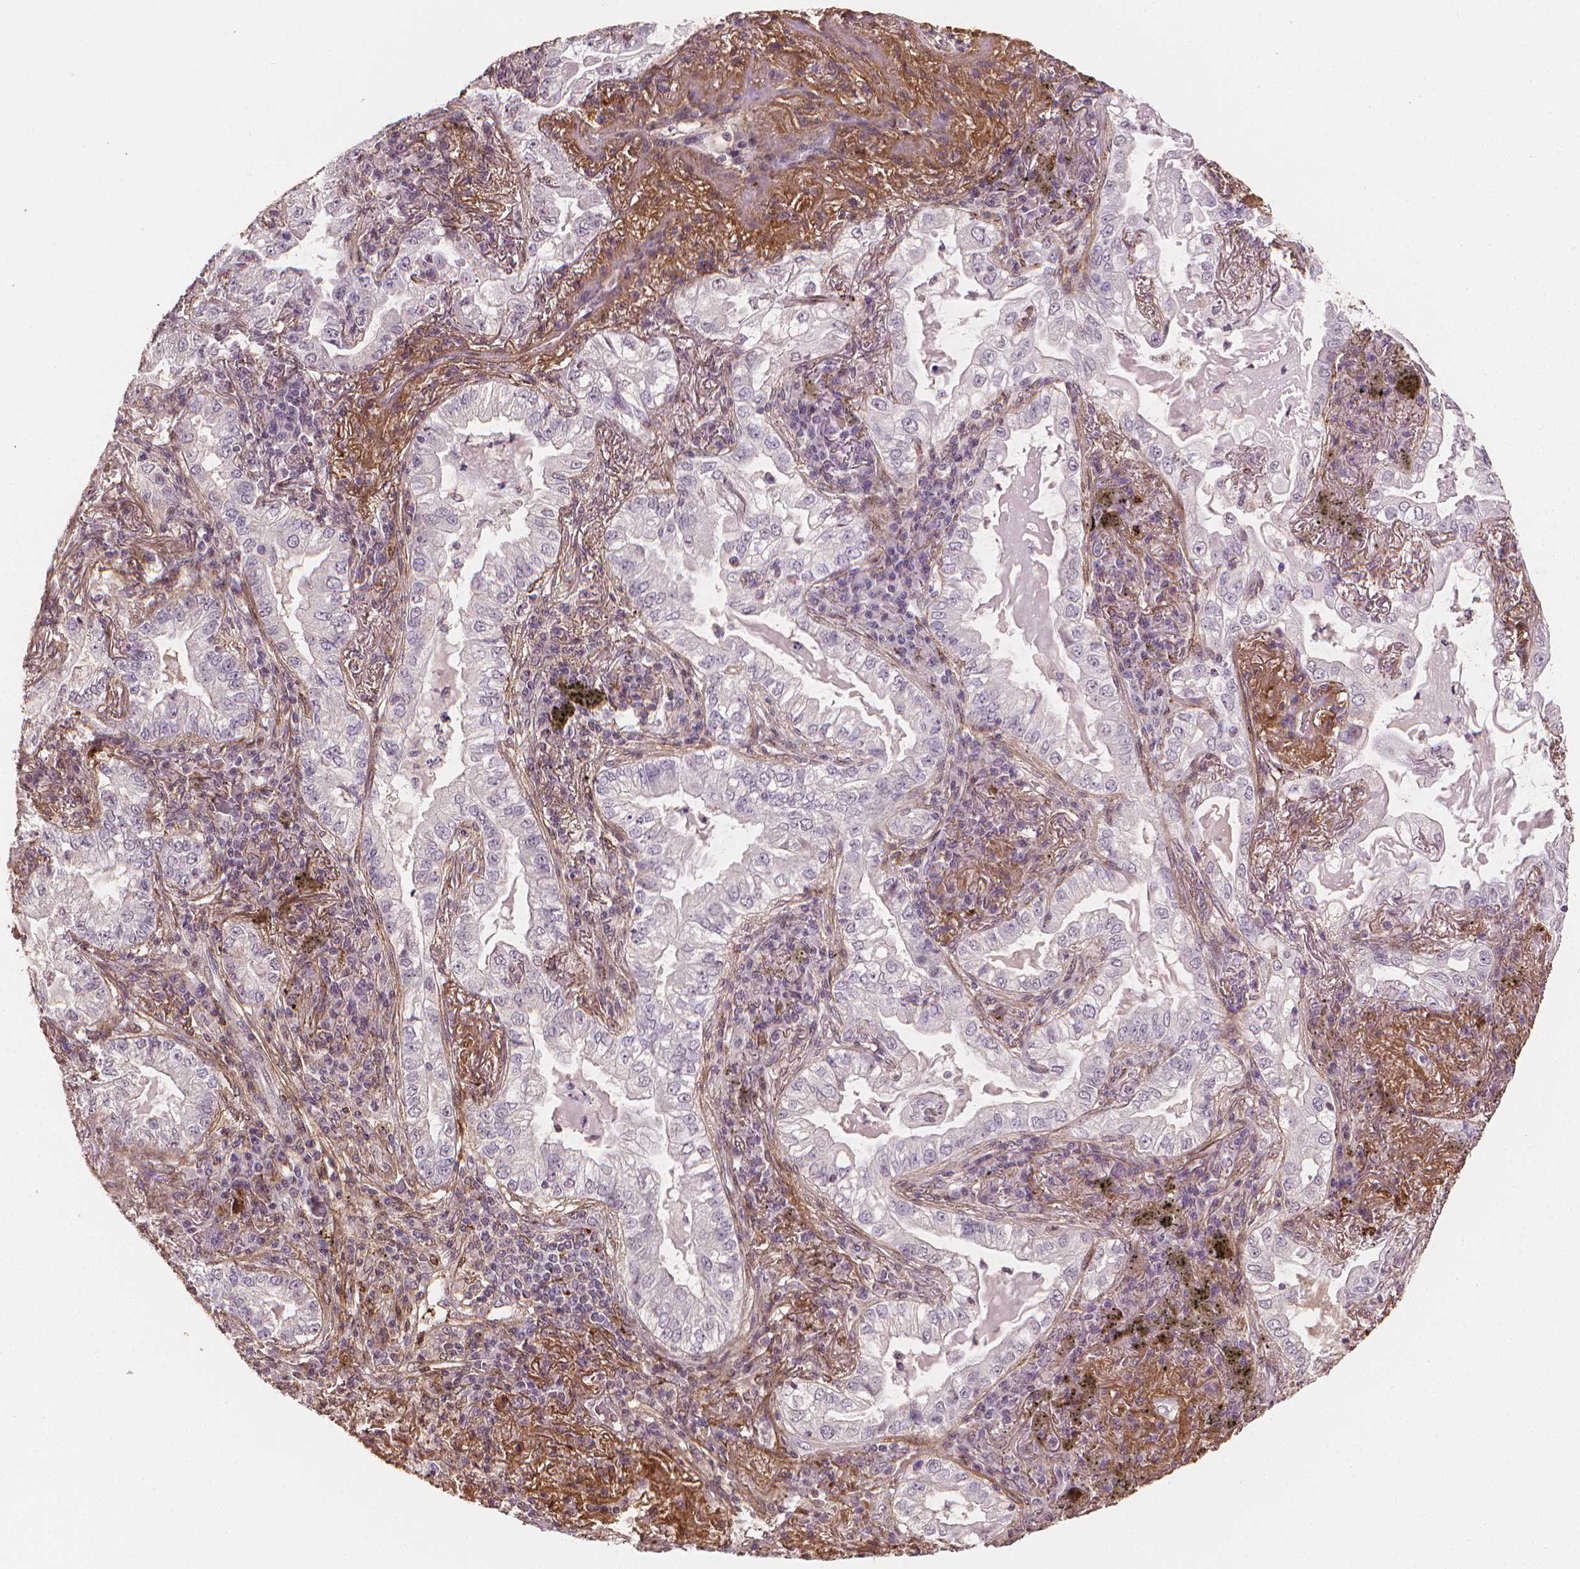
{"staining": {"intensity": "negative", "quantity": "none", "location": "none"}, "tissue": "lung cancer", "cell_type": "Tumor cells", "image_type": "cancer", "snomed": [{"axis": "morphology", "description": "Adenocarcinoma, NOS"}, {"axis": "topography", "description": "Lung"}], "caption": "Human lung cancer (adenocarcinoma) stained for a protein using IHC shows no positivity in tumor cells.", "gene": "DCN", "patient": {"sex": "female", "age": 73}}